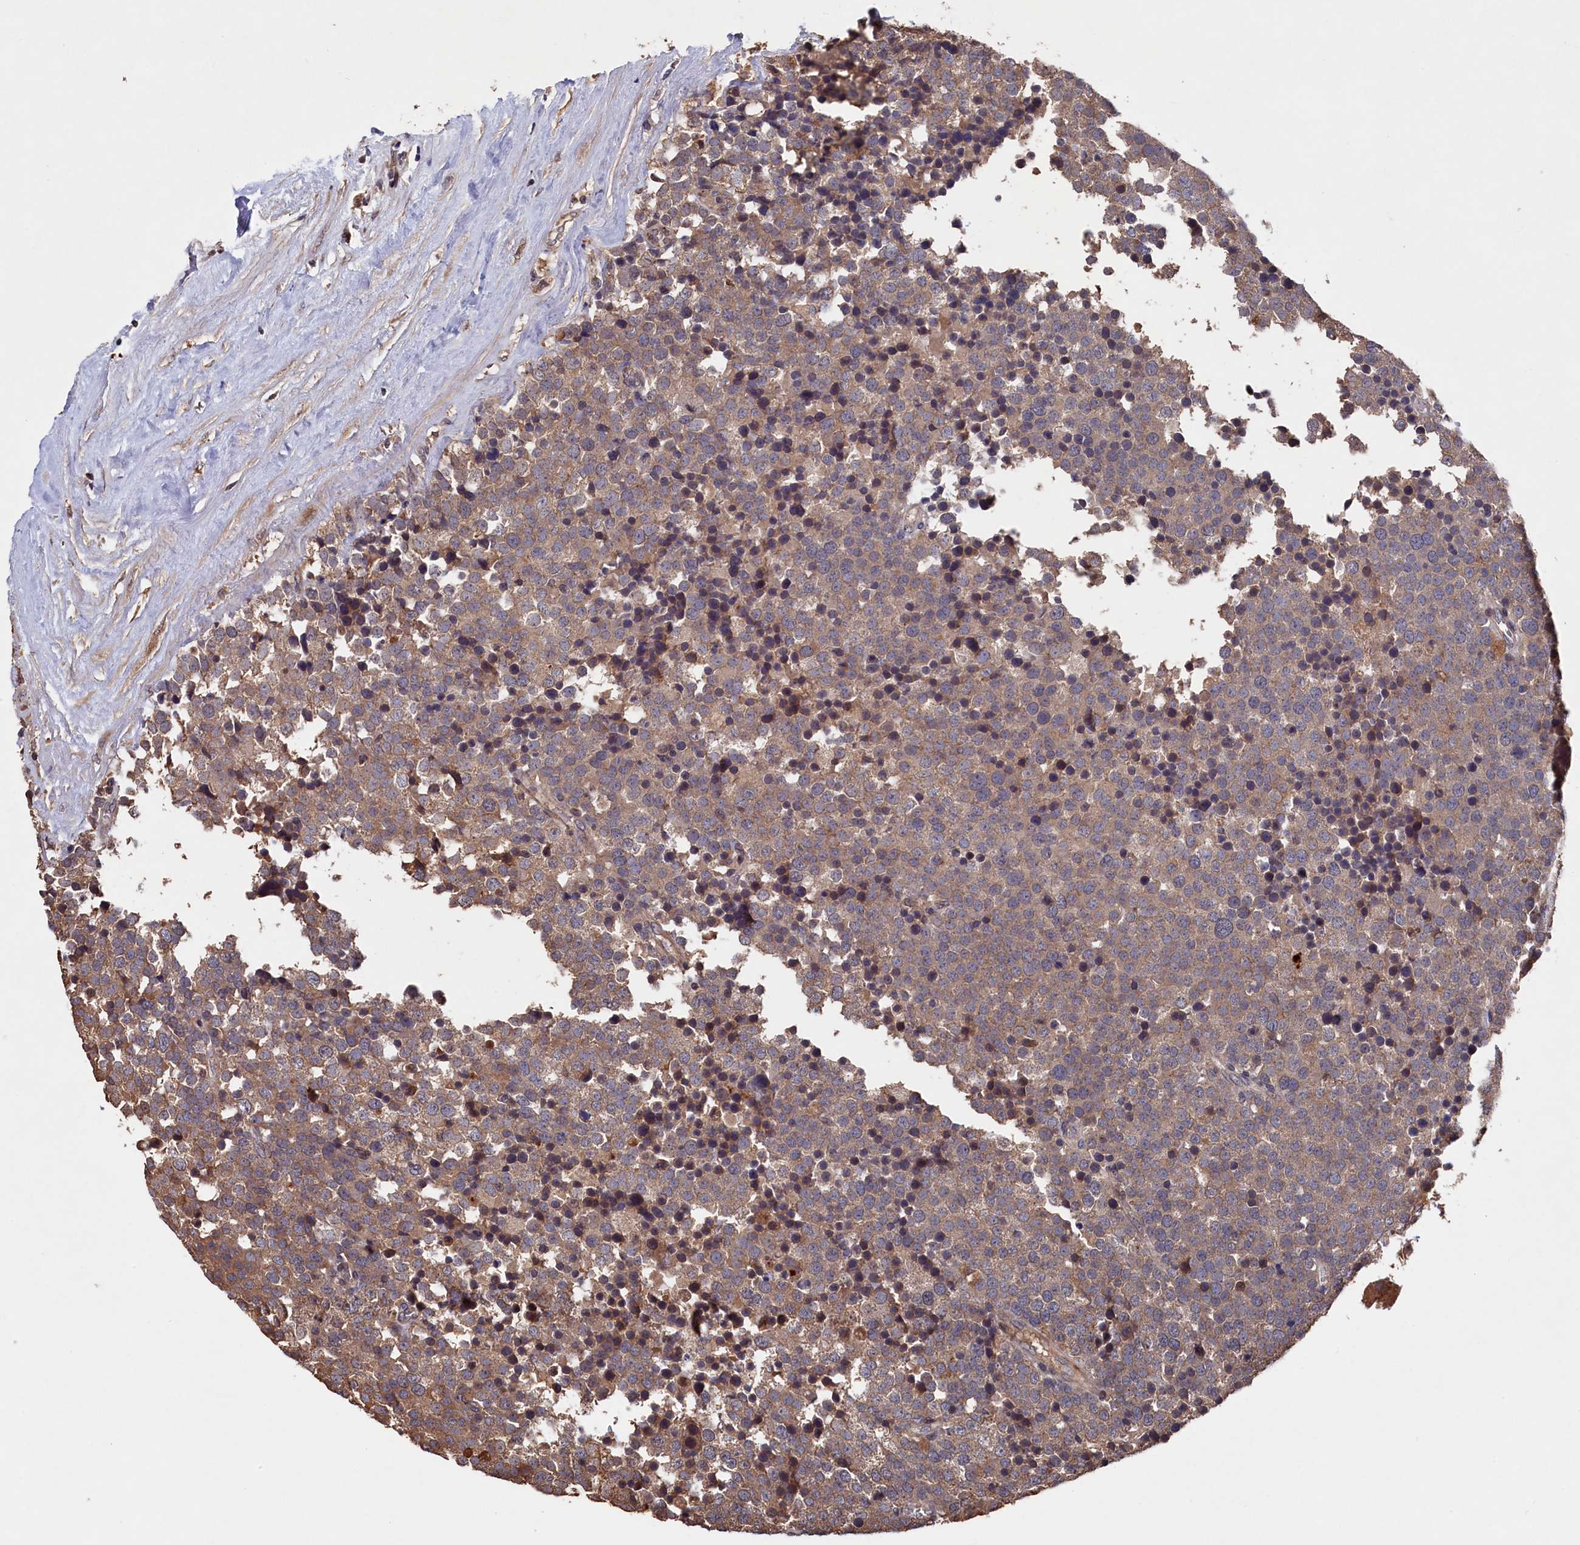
{"staining": {"intensity": "moderate", "quantity": ">75%", "location": "cytoplasmic/membranous"}, "tissue": "testis cancer", "cell_type": "Tumor cells", "image_type": "cancer", "snomed": [{"axis": "morphology", "description": "Seminoma, NOS"}, {"axis": "topography", "description": "Testis"}], "caption": "Moderate cytoplasmic/membranous positivity is identified in about >75% of tumor cells in testis seminoma.", "gene": "NAA60", "patient": {"sex": "male", "age": 71}}